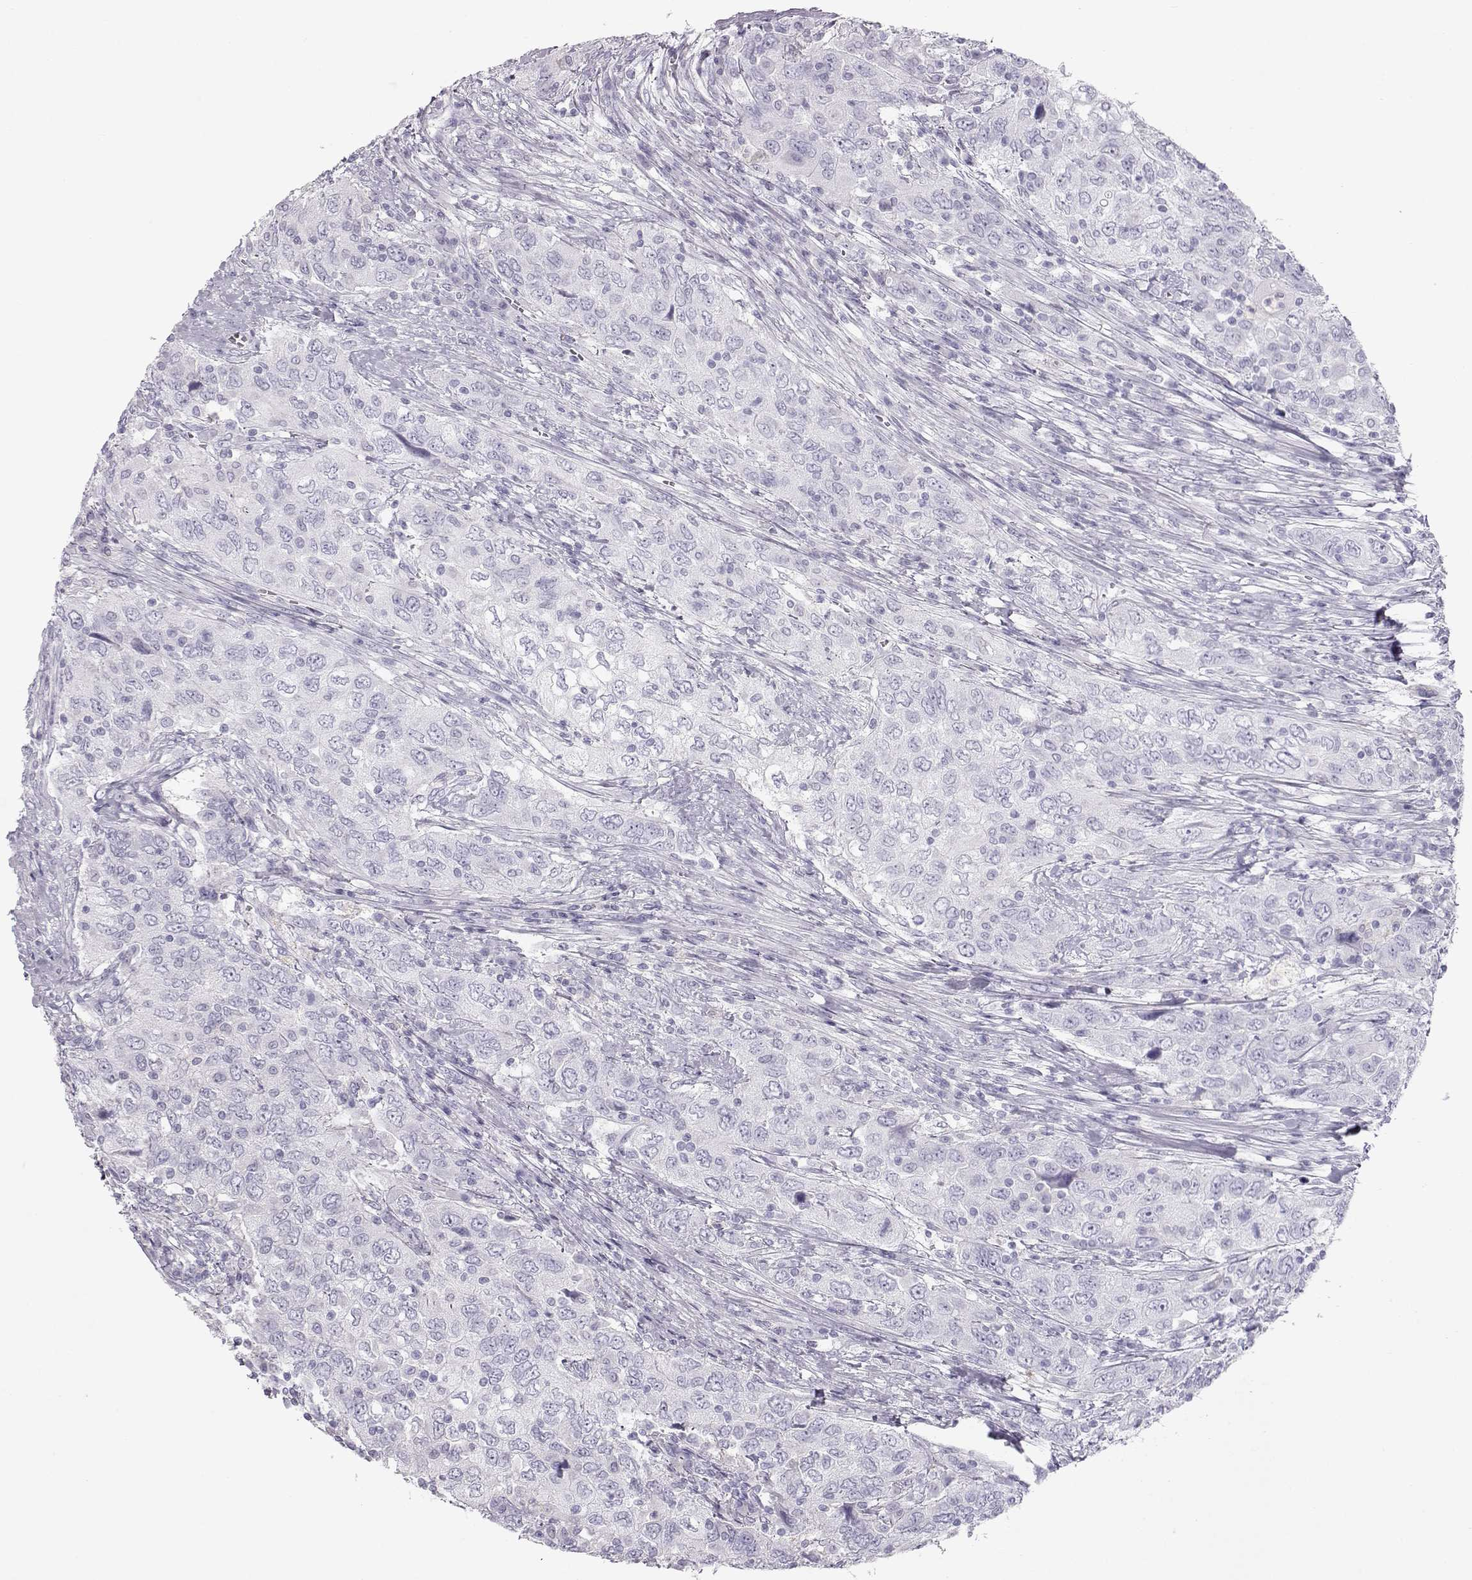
{"staining": {"intensity": "negative", "quantity": "none", "location": "none"}, "tissue": "urothelial cancer", "cell_type": "Tumor cells", "image_type": "cancer", "snomed": [{"axis": "morphology", "description": "Urothelial carcinoma, High grade"}, {"axis": "topography", "description": "Urinary bladder"}], "caption": "Urothelial cancer was stained to show a protein in brown. There is no significant staining in tumor cells. (Brightfield microscopy of DAB (3,3'-diaminobenzidine) IHC at high magnification).", "gene": "MIP", "patient": {"sex": "male", "age": 76}}